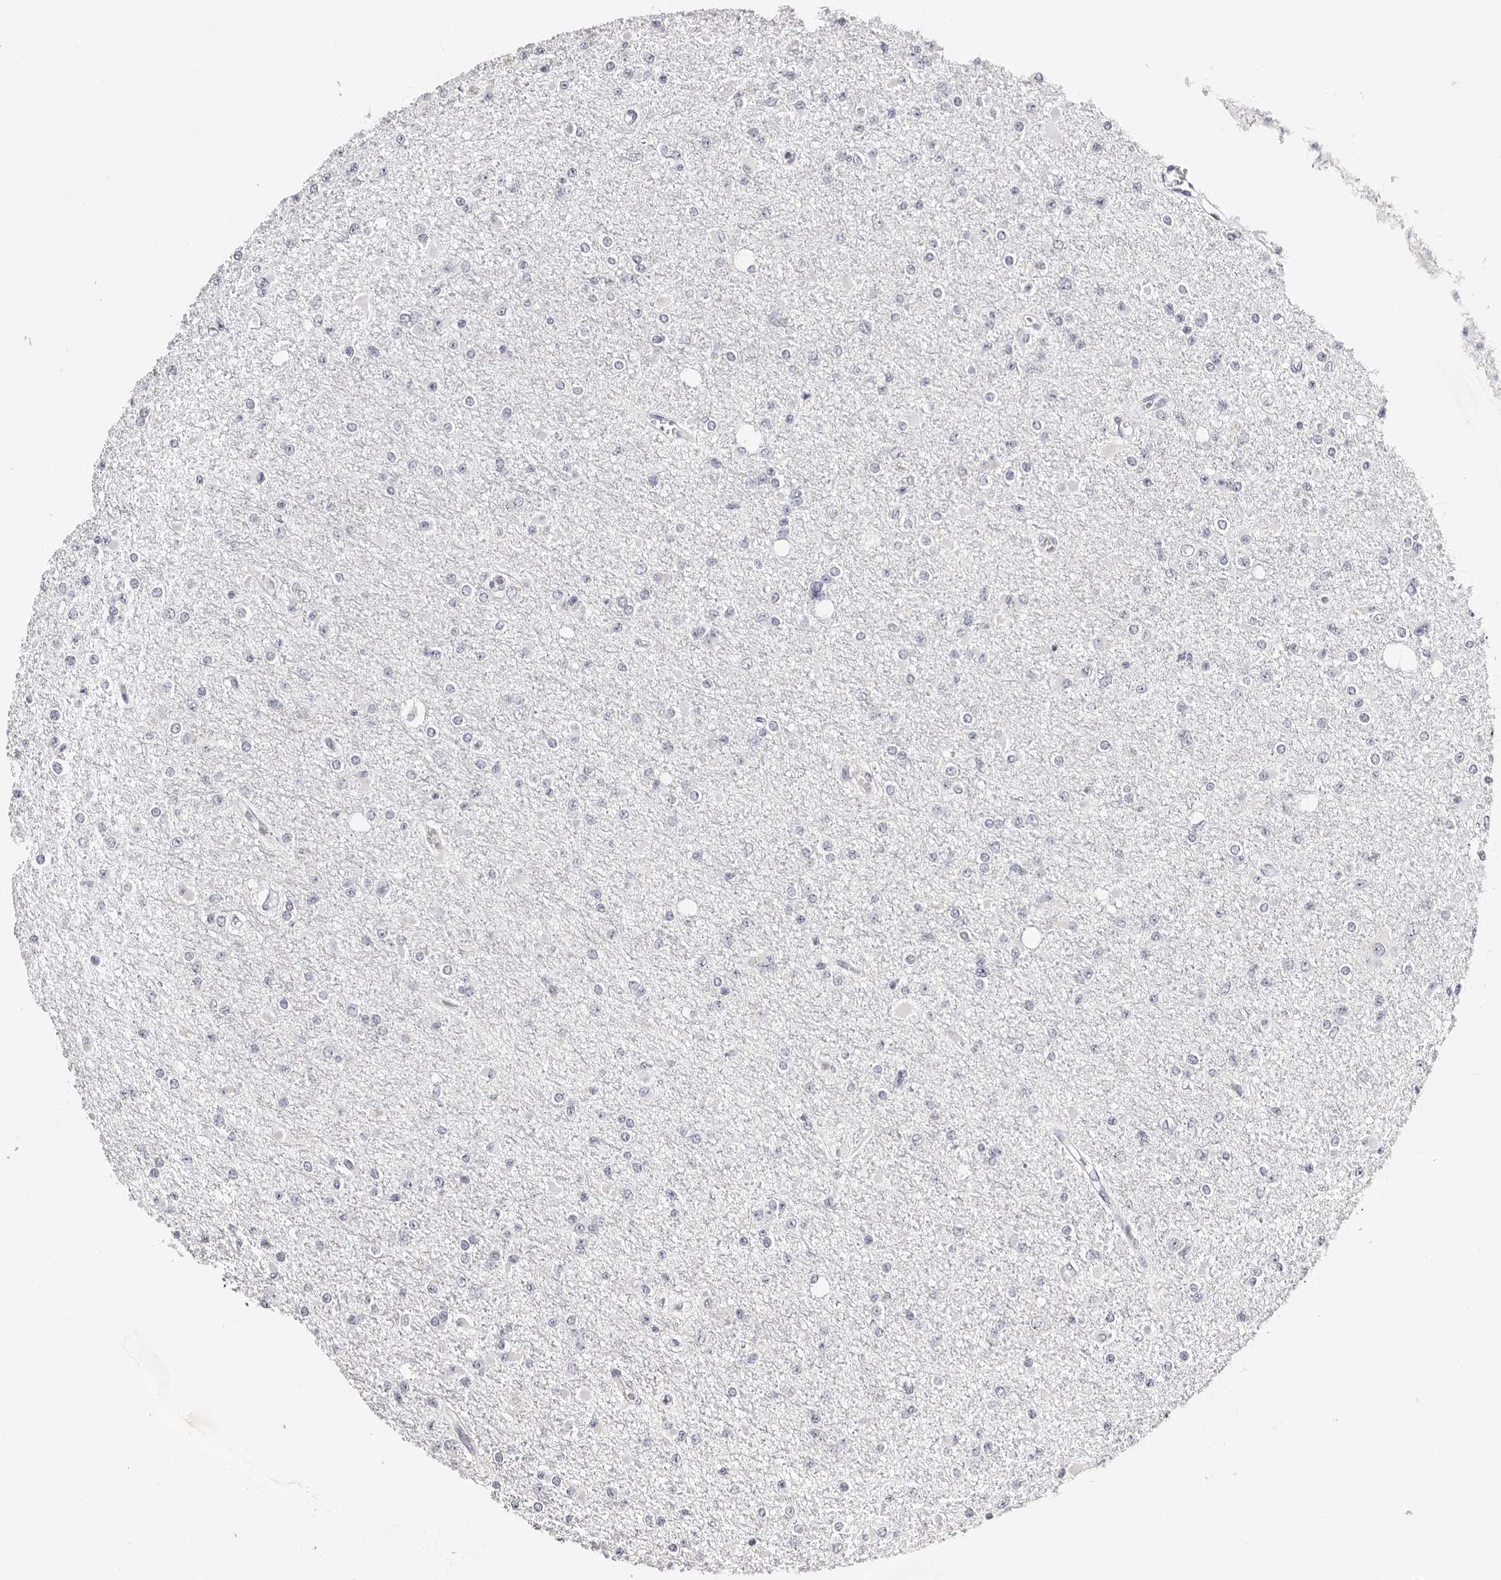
{"staining": {"intensity": "negative", "quantity": "none", "location": "none"}, "tissue": "glioma", "cell_type": "Tumor cells", "image_type": "cancer", "snomed": [{"axis": "morphology", "description": "Glioma, malignant, Low grade"}, {"axis": "topography", "description": "Brain"}], "caption": "Tumor cells are negative for brown protein staining in glioma.", "gene": "ROM1", "patient": {"sex": "female", "age": 22}}